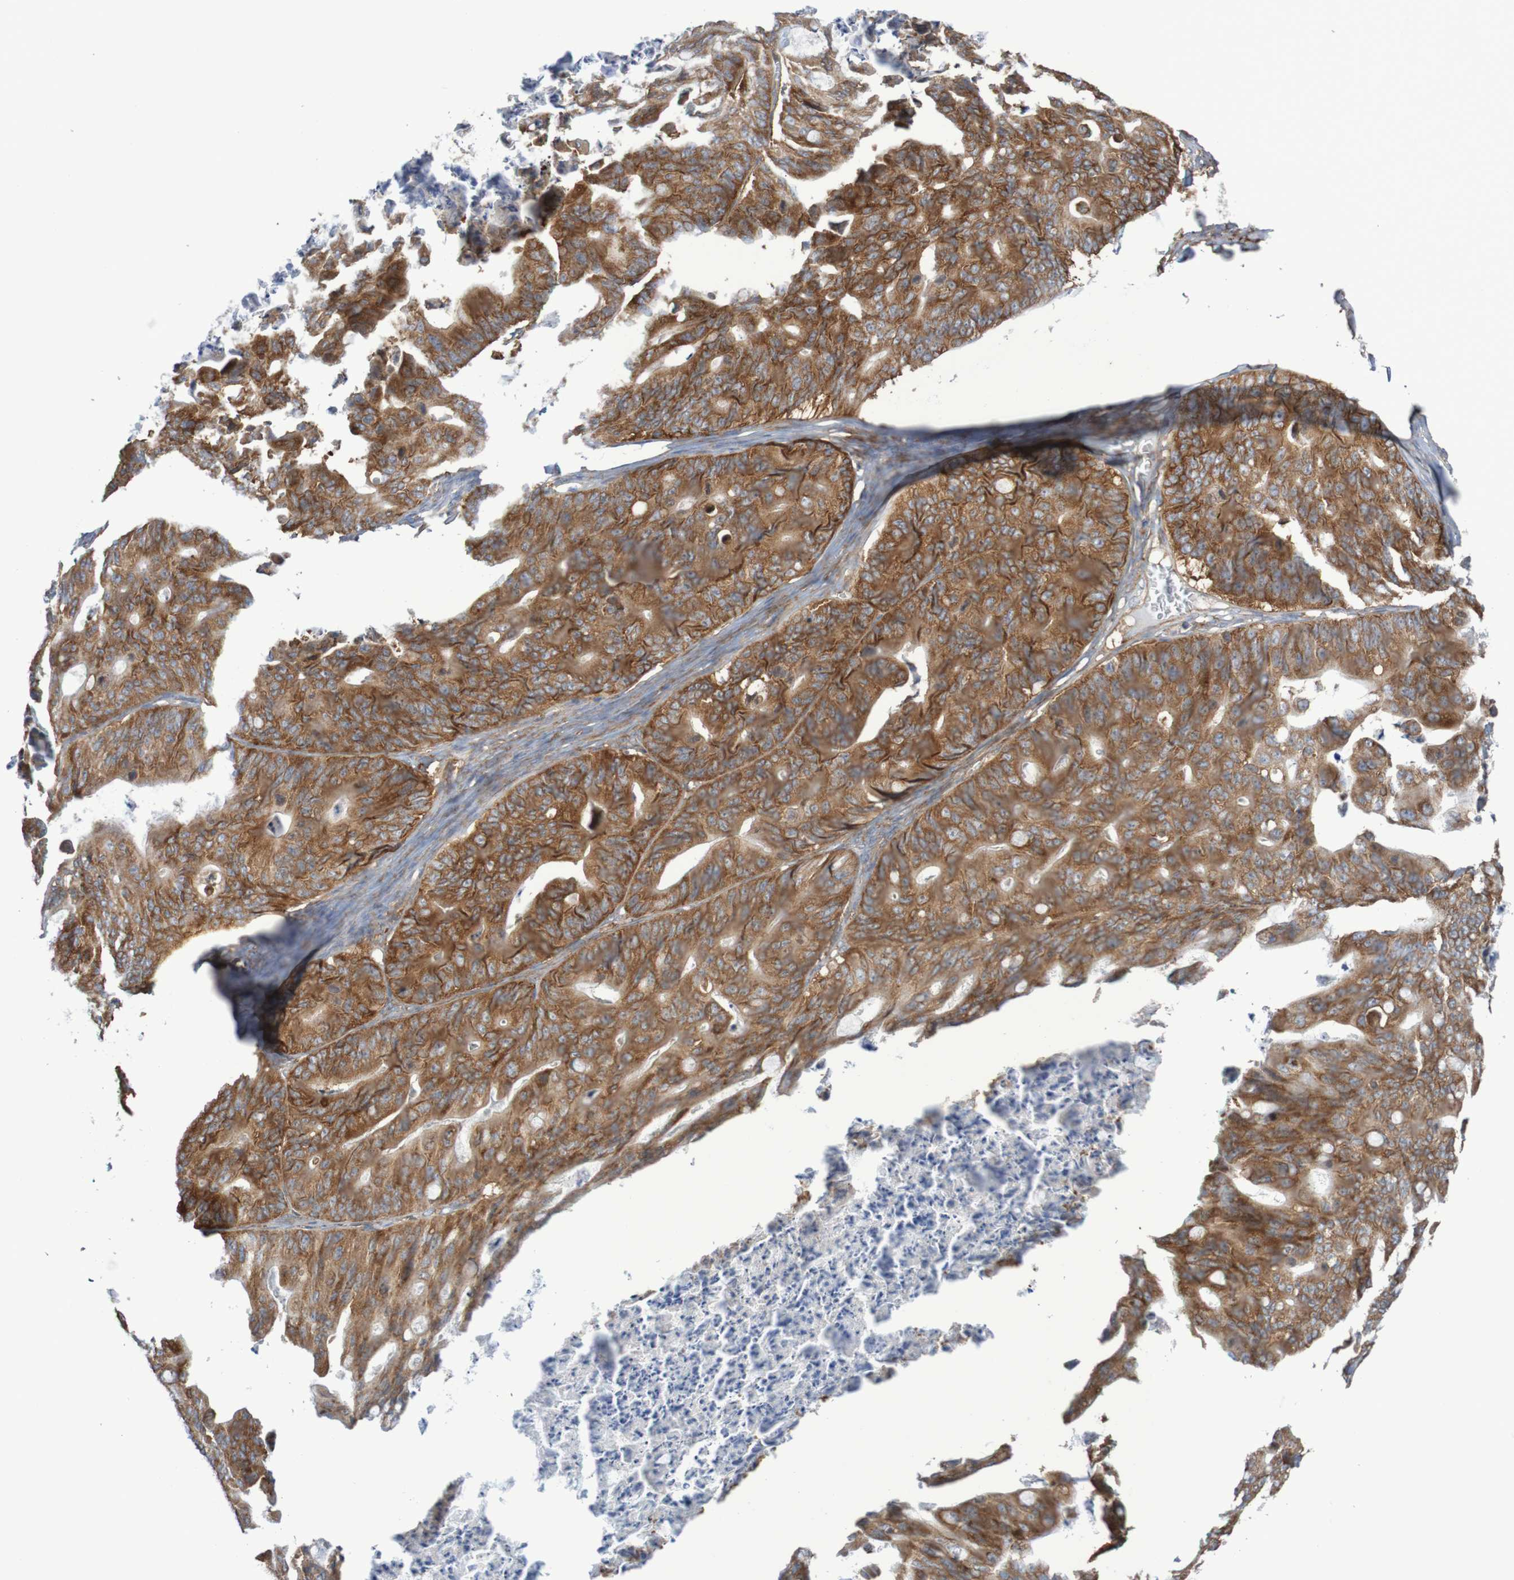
{"staining": {"intensity": "strong", "quantity": "25%-75%", "location": "cytoplasmic/membranous"}, "tissue": "ovarian cancer", "cell_type": "Tumor cells", "image_type": "cancer", "snomed": [{"axis": "morphology", "description": "Cystadenocarcinoma, mucinous, NOS"}, {"axis": "topography", "description": "Ovary"}], "caption": "The immunohistochemical stain highlights strong cytoplasmic/membranous staining in tumor cells of ovarian cancer tissue.", "gene": "LRRC47", "patient": {"sex": "female", "age": 37}}